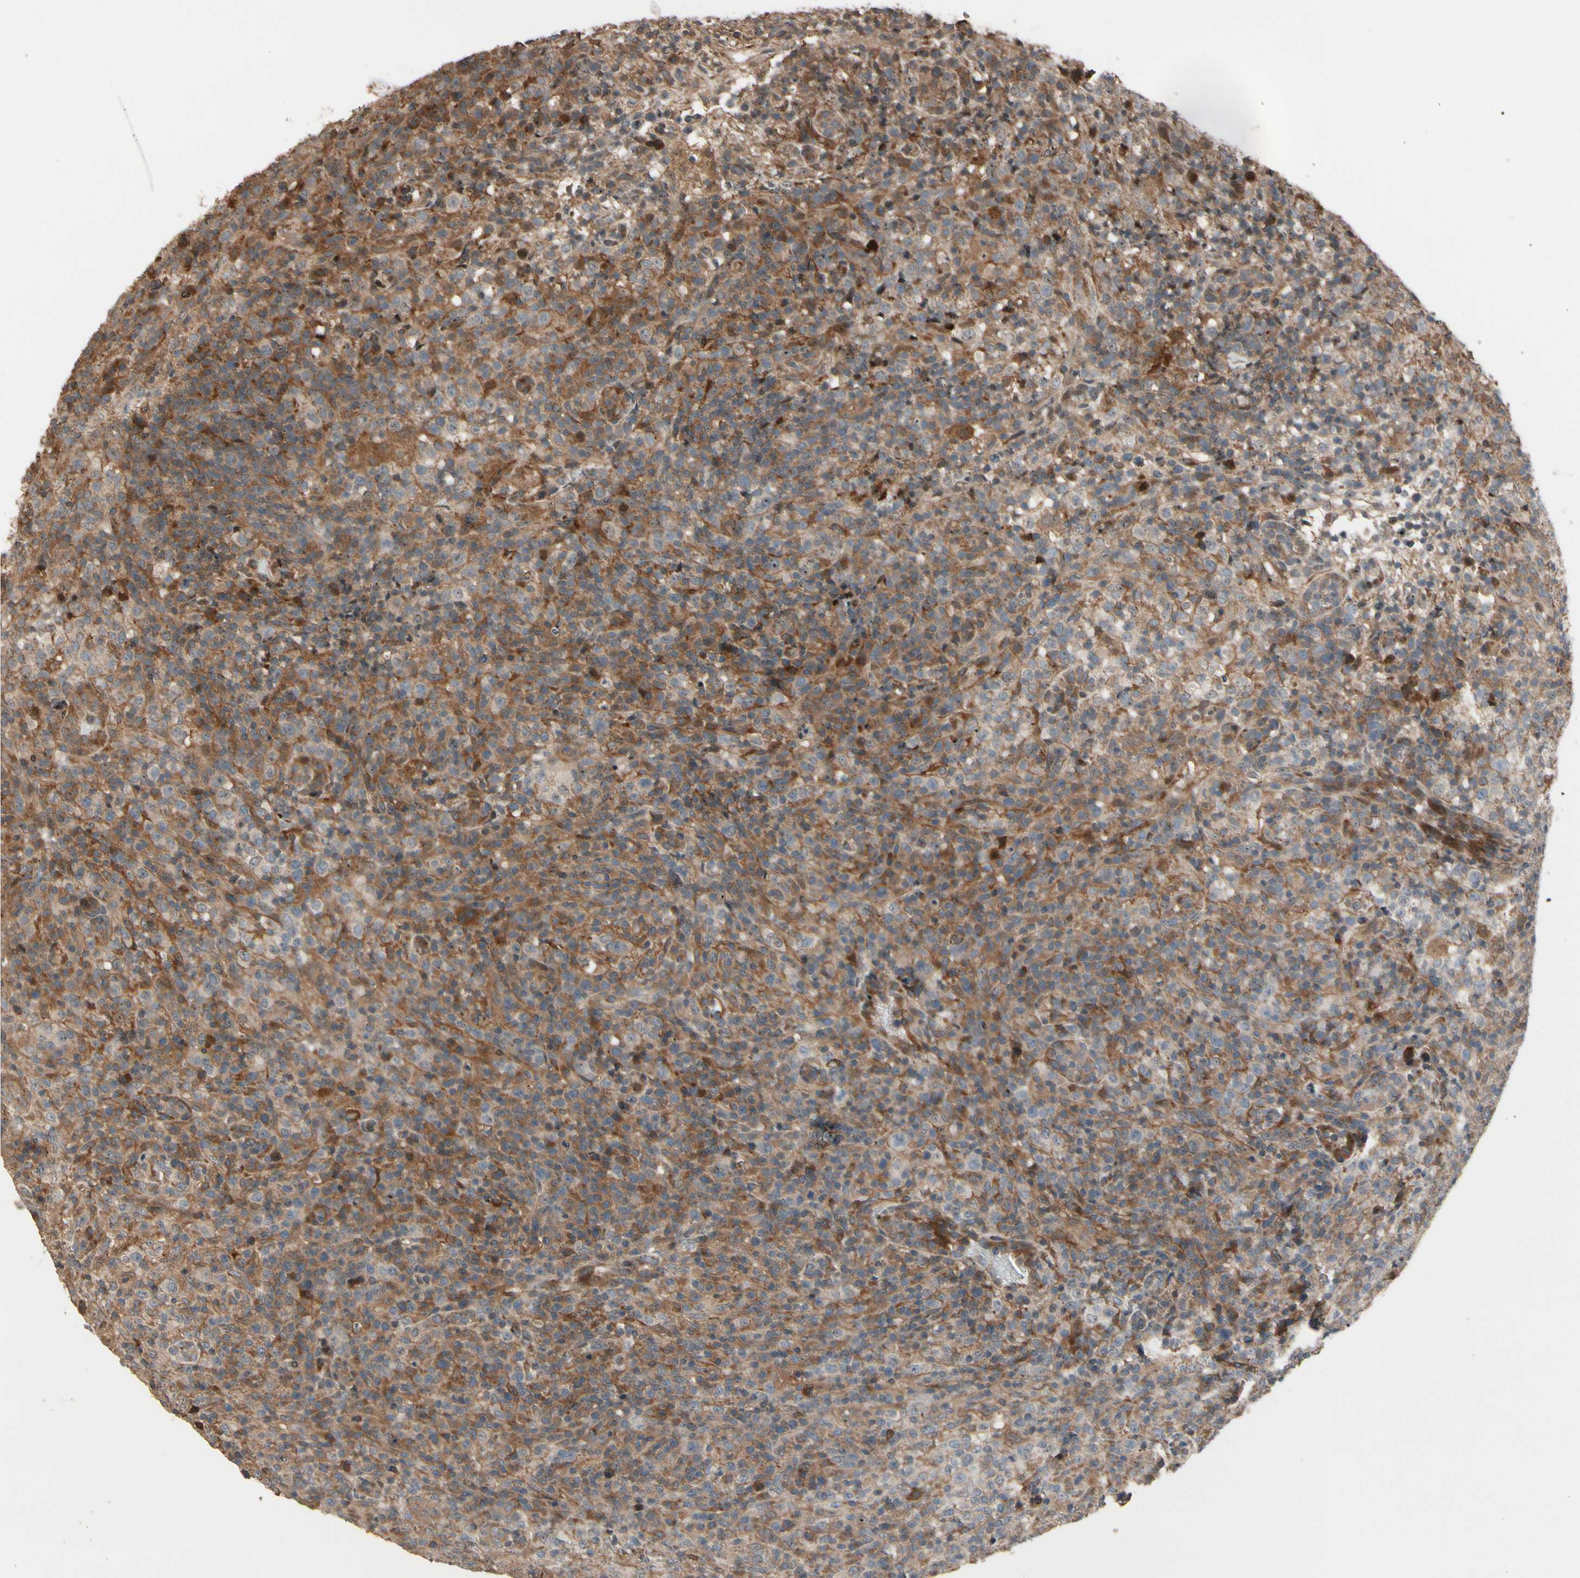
{"staining": {"intensity": "moderate", "quantity": "25%-75%", "location": "cytoplasmic/membranous"}, "tissue": "lymphoma", "cell_type": "Tumor cells", "image_type": "cancer", "snomed": [{"axis": "morphology", "description": "Malignant lymphoma, non-Hodgkin's type, High grade"}, {"axis": "topography", "description": "Lymph node"}], "caption": "Immunohistochemistry micrograph of neoplastic tissue: human high-grade malignant lymphoma, non-Hodgkin's type stained using IHC demonstrates medium levels of moderate protein expression localized specifically in the cytoplasmic/membranous of tumor cells, appearing as a cytoplasmic/membranous brown color.", "gene": "CSF1R", "patient": {"sex": "female", "age": 76}}